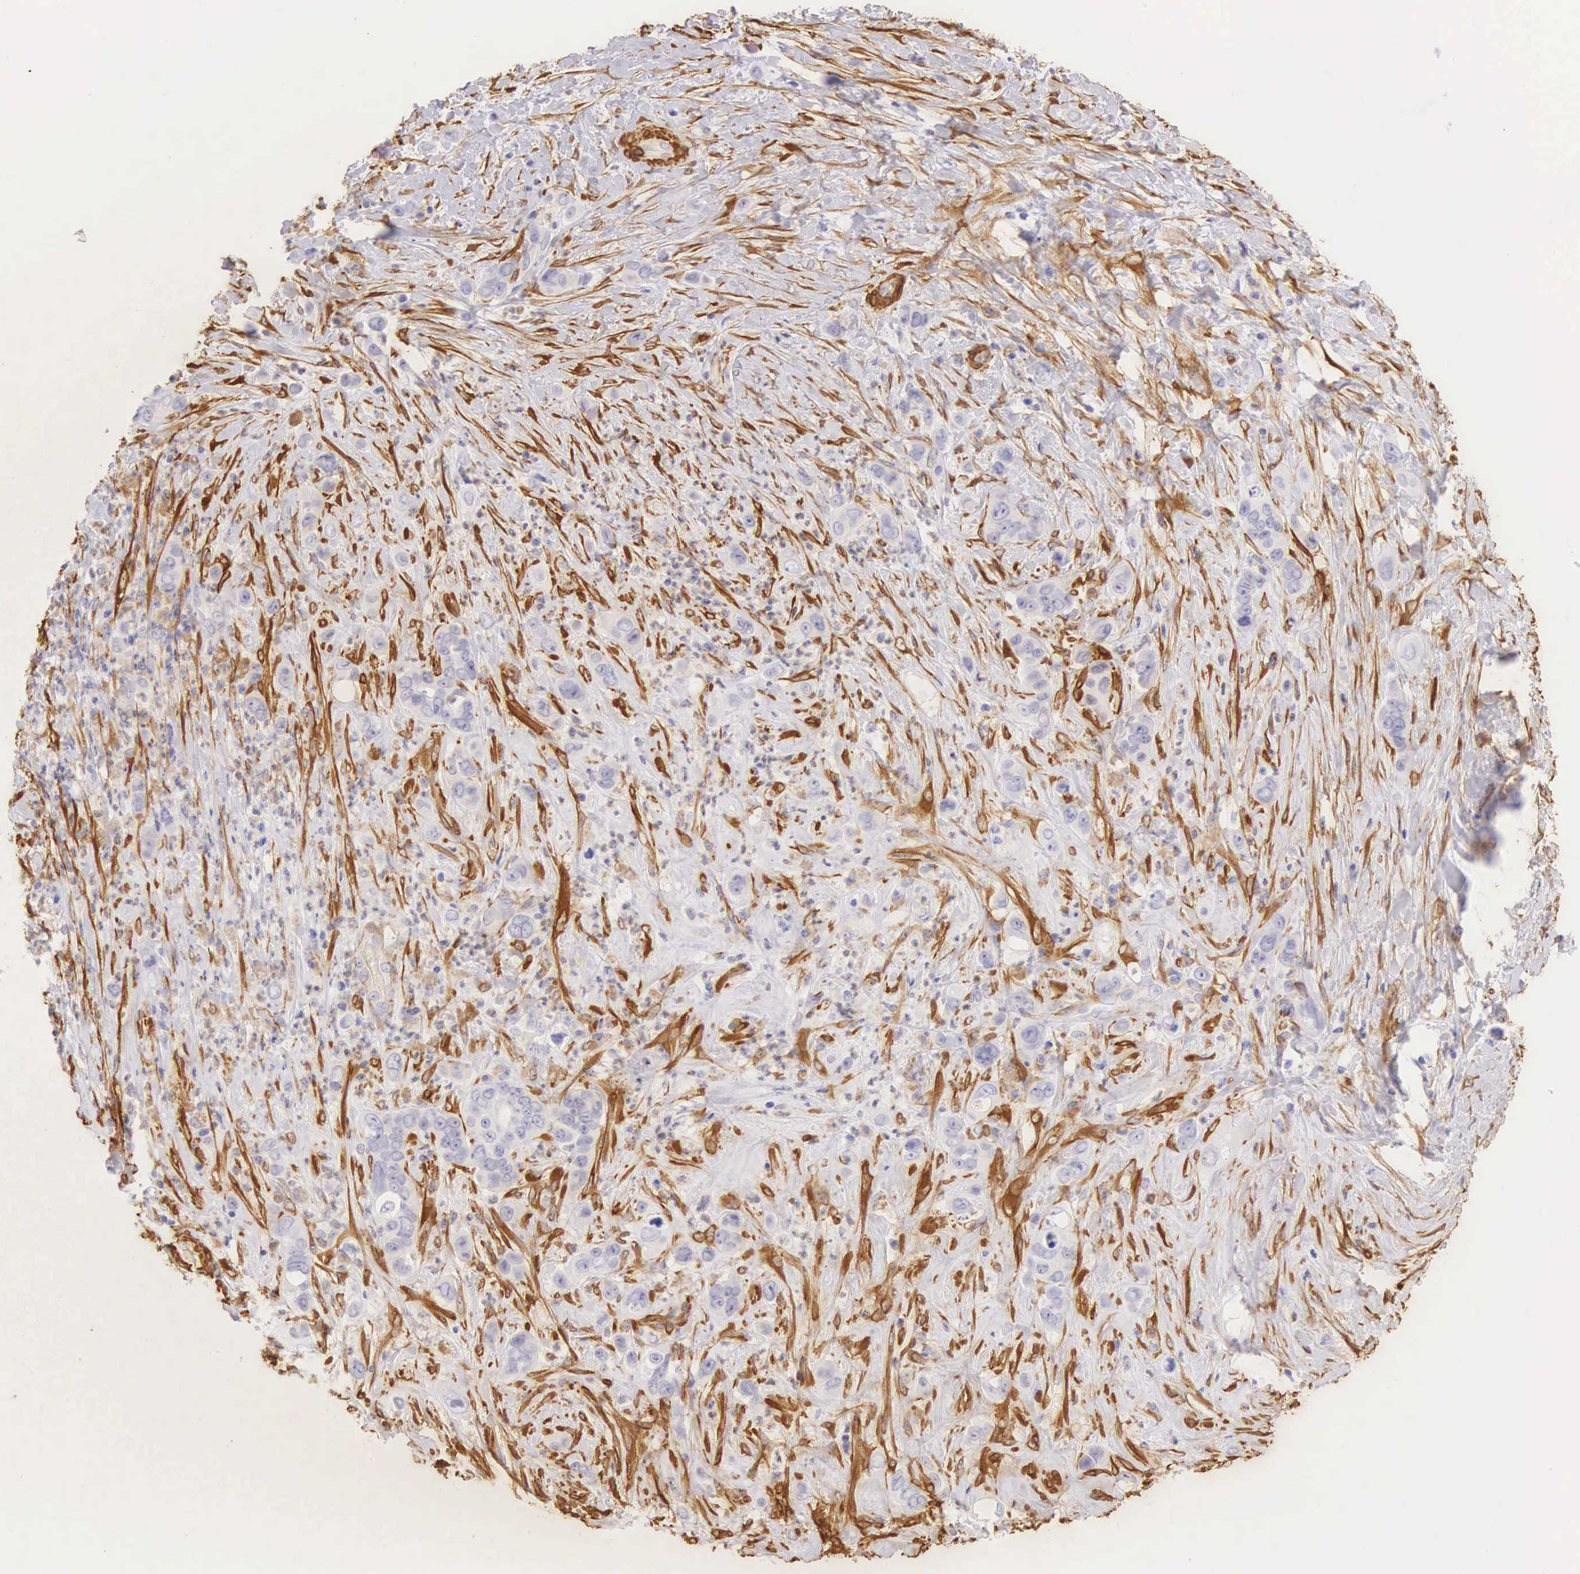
{"staining": {"intensity": "negative", "quantity": "none", "location": "none"}, "tissue": "liver cancer", "cell_type": "Tumor cells", "image_type": "cancer", "snomed": [{"axis": "morphology", "description": "Cholangiocarcinoma"}, {"axis": "topography", "description": "Liver"}], "caption": "Tumor cells are negative for brown protein staining in liver cancer (cholangiocarcinoma). (DAB immunohistochemistry, high magnification).", "gene": "CNN1", "patient": {"sex": "female", "age": 79}}